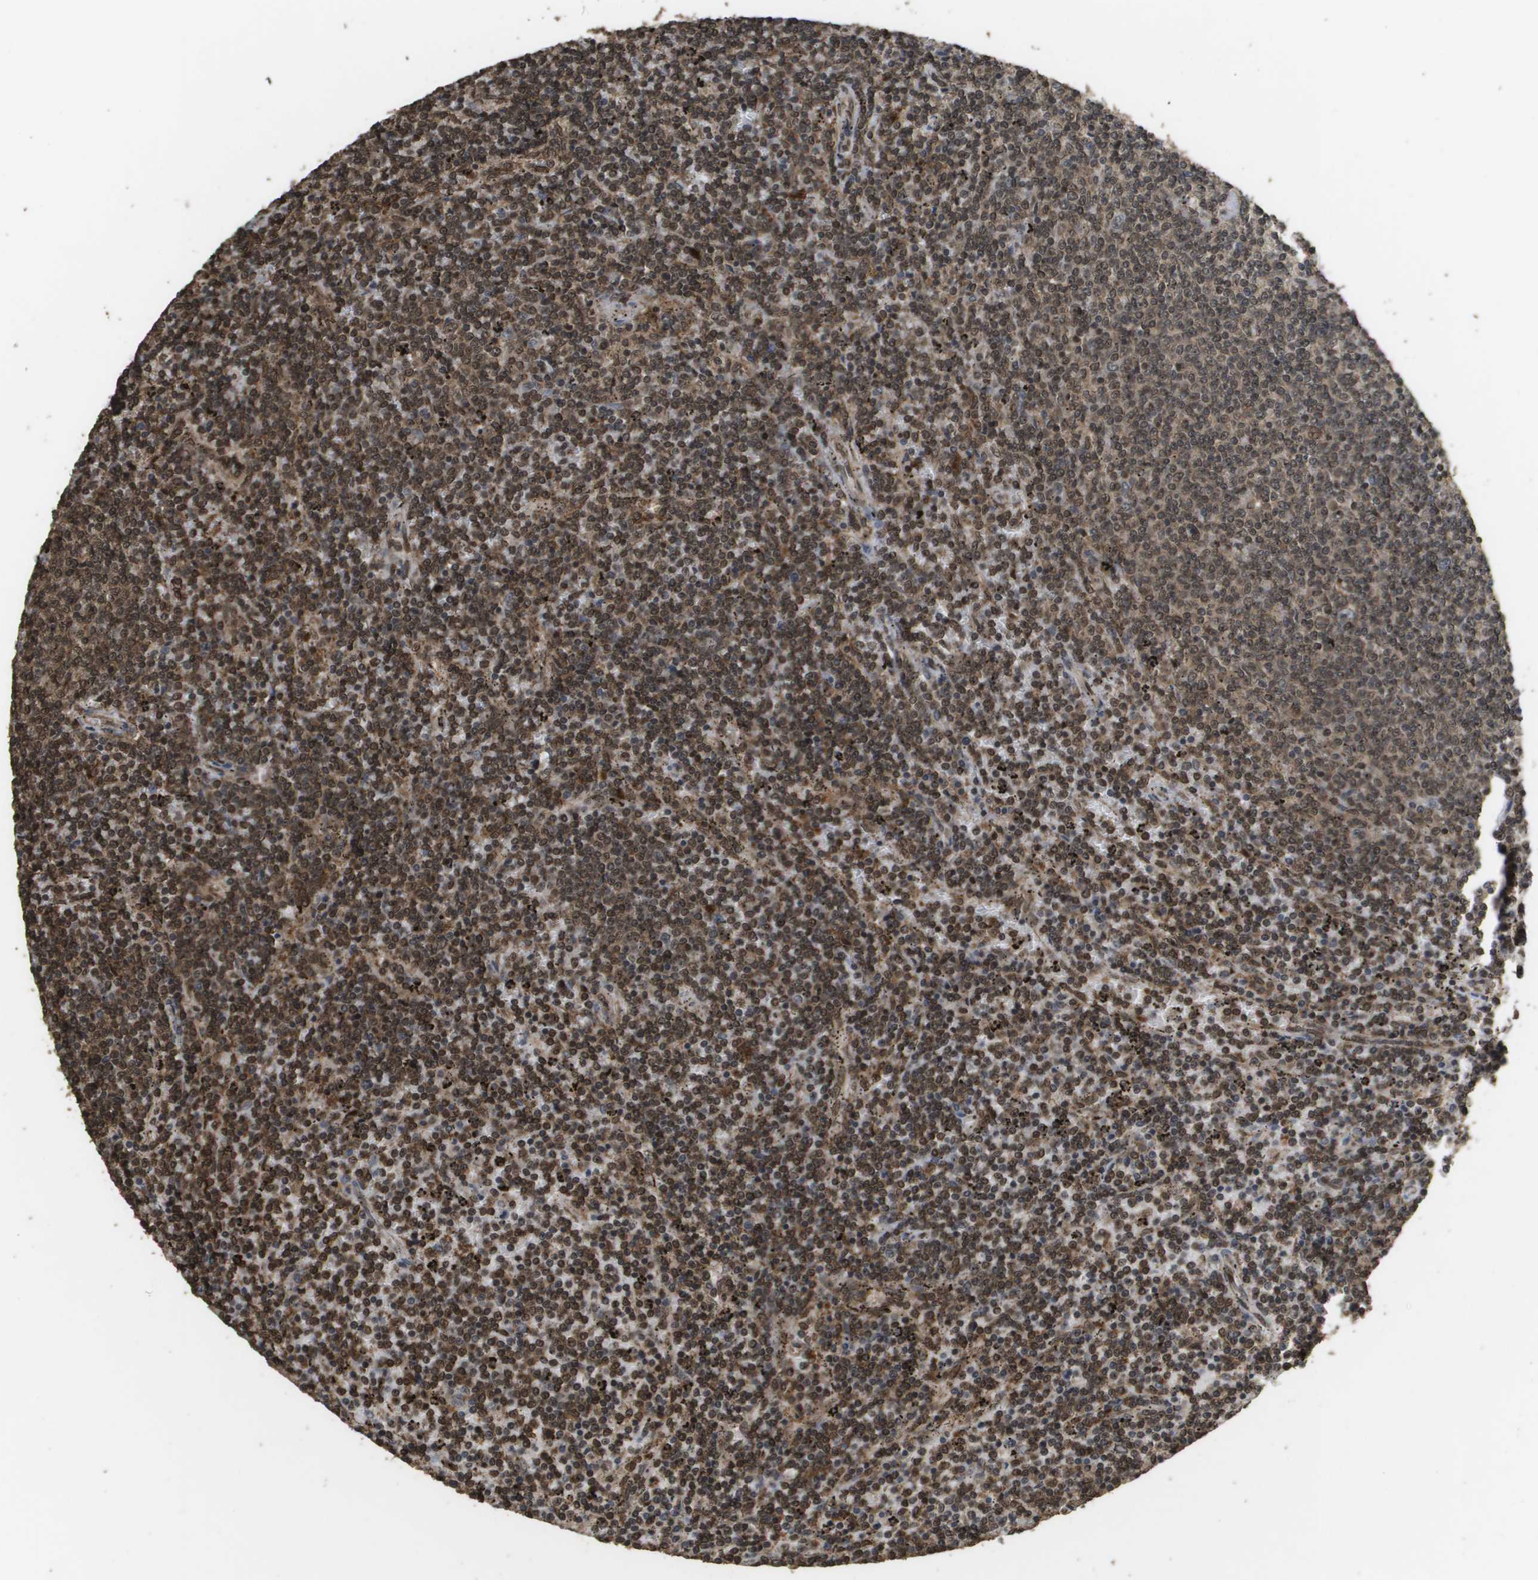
{"staining": {"intensity": "moderate", "quantity": ">75%", "location": "cytoplasmic/membranous,nuclear"}, "tissue": "lymphoma", "cell_type": "Tumor cells", "image_type": "cancer", "snomed": [{"axis": "morphology", "description": "Malignant lymphoma, non-Hodgkin's type, Low grade"}, {"axis": "topography", "description": "Spleen"}], "caption": "Immunohistochemical staining of human lymphoma exhibits moderate cytoplasmic/membranous and nuclear protein expression in approximately >75% of tumor cells. The protein of interest is shown in brown color, while the nuclei are stained blue.", "gene": "AXIN2", "patient": {"sex": "female", "age": 50}}